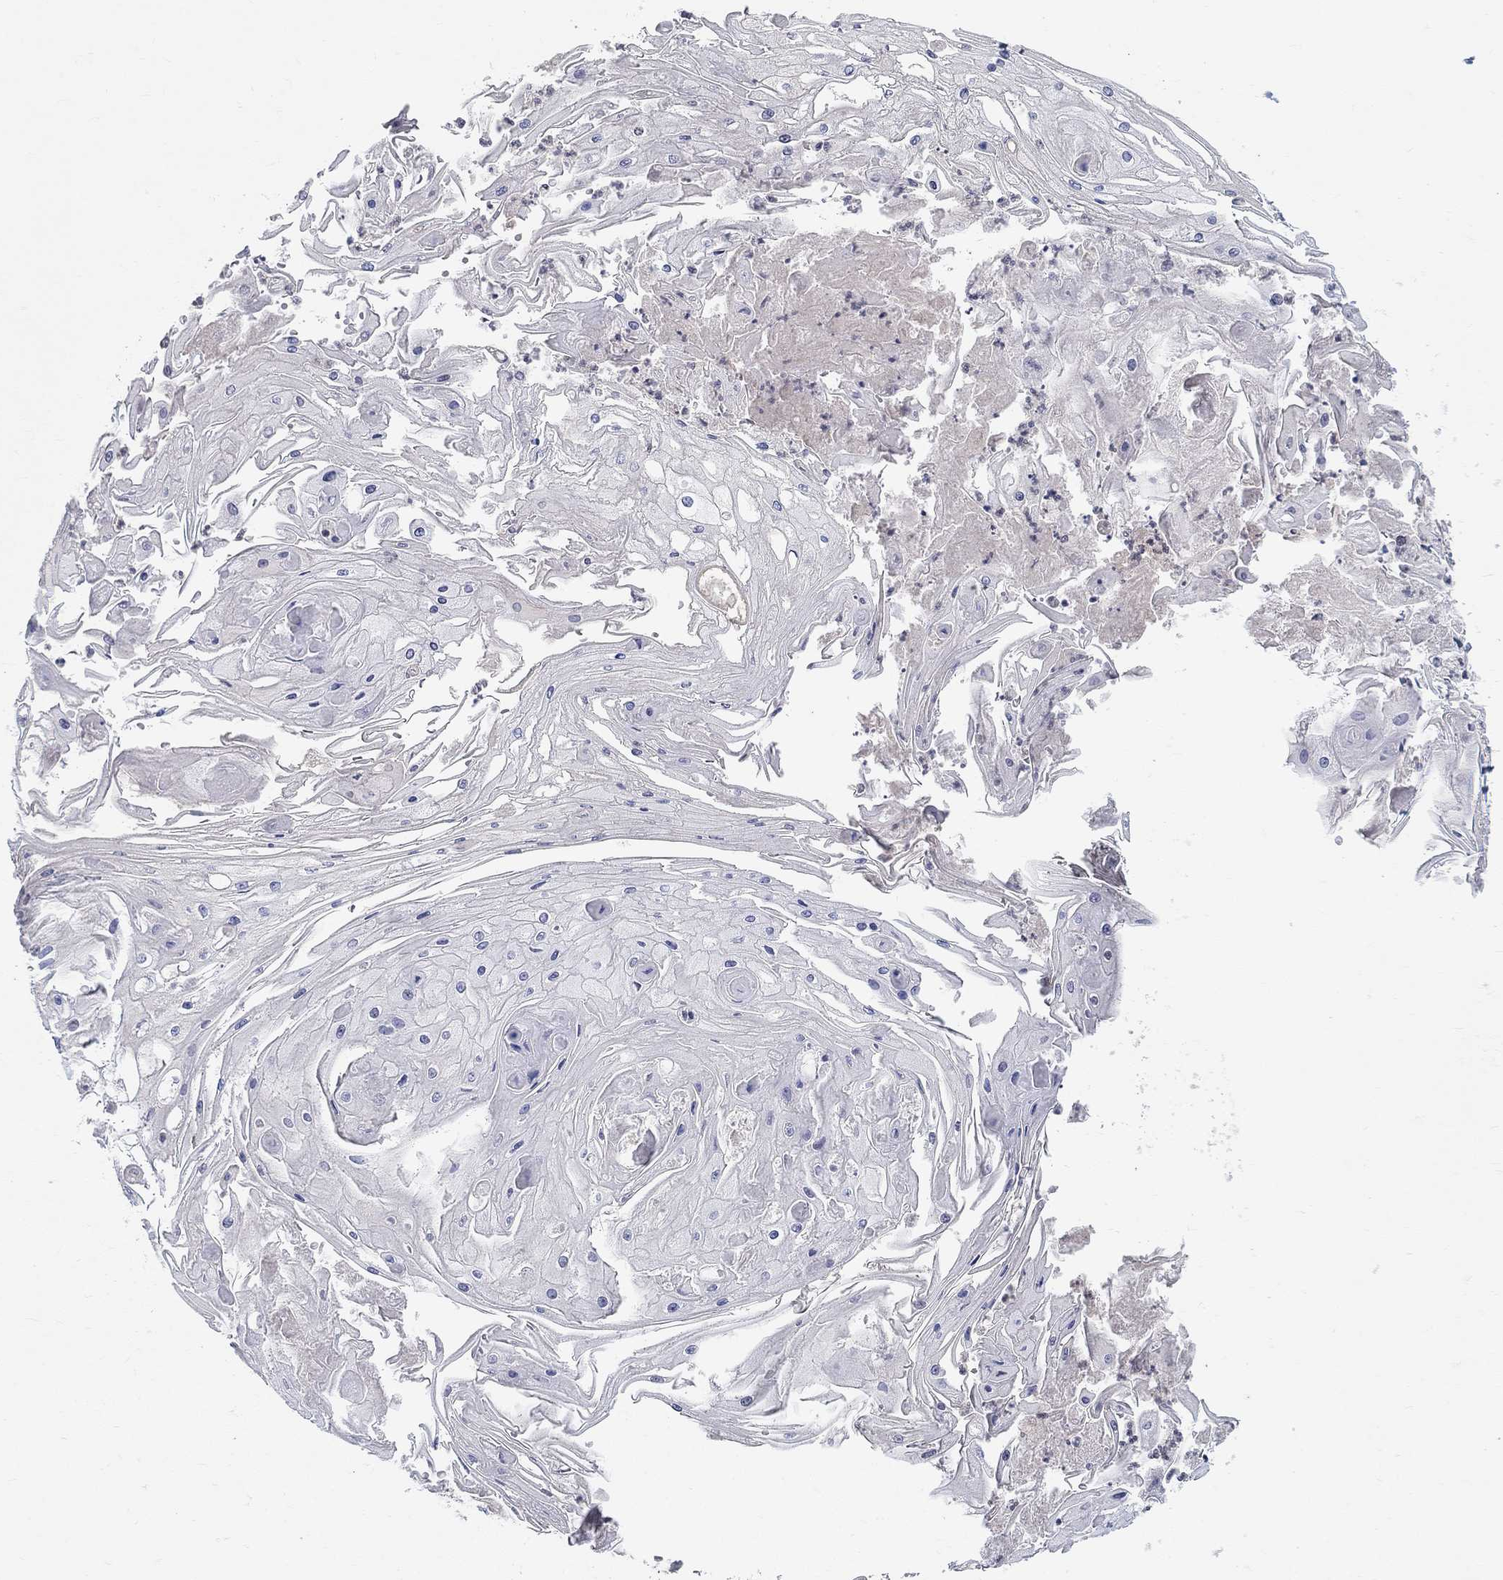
{"staining": {"intensity": "negative", "quantity": "none", "location": "none"}, "tissue": "skin cancer", "cell_type": "Tumor cells", "image_type": "cancer", "snomed": [{"axis": "morphology", "description": "Squamous cell carcinoma, NOS"}, {"axis": "topography", "description": "Skin"}], "caption": "The image exhibits no significant staining in tumor cells of skin squamous cell carcinoma.", "gene": "KLF12", "patient": {"sex": "male", "age": 70}}